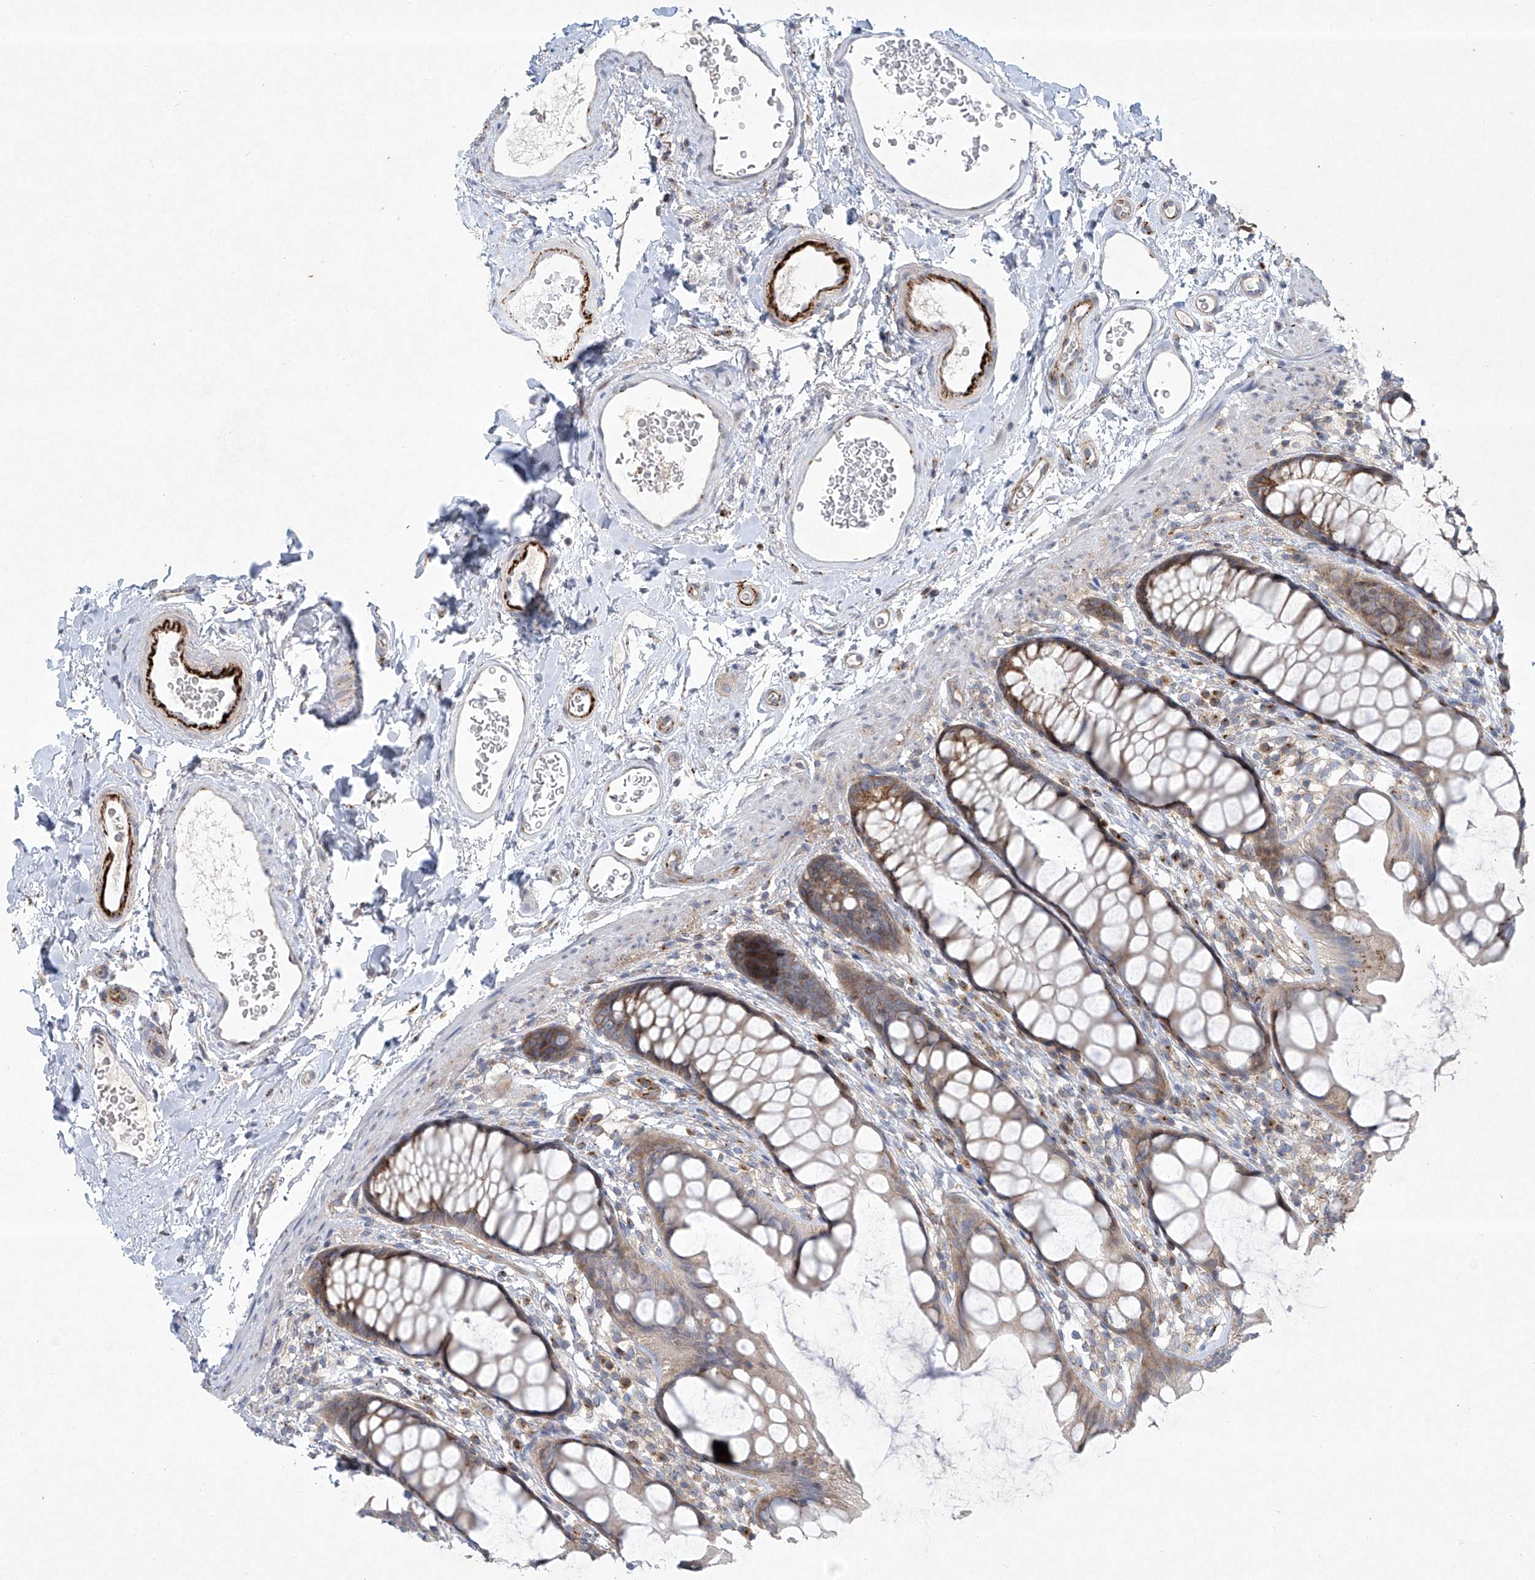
{"staining": {"intensity": "moderate", "quantity": ">75%", "location": "cytoplasmic/membranous"}, "tissue": "rectum", "cell_type": "Glandular cells", "image_type": "normal", "snomed": [{"axis": "morphology", "description": "Normal tissue, NOS"}, {"axis": "topography", "description": "Rectum"}], "caption": "IHC of unremarkable human rectum exhibits medium levels of moderate cytoplasmic/membranous positivity in about >75% of glandular cells.", "gene": "TJAP1", "patient": {"sex": "female", "age": 65}}